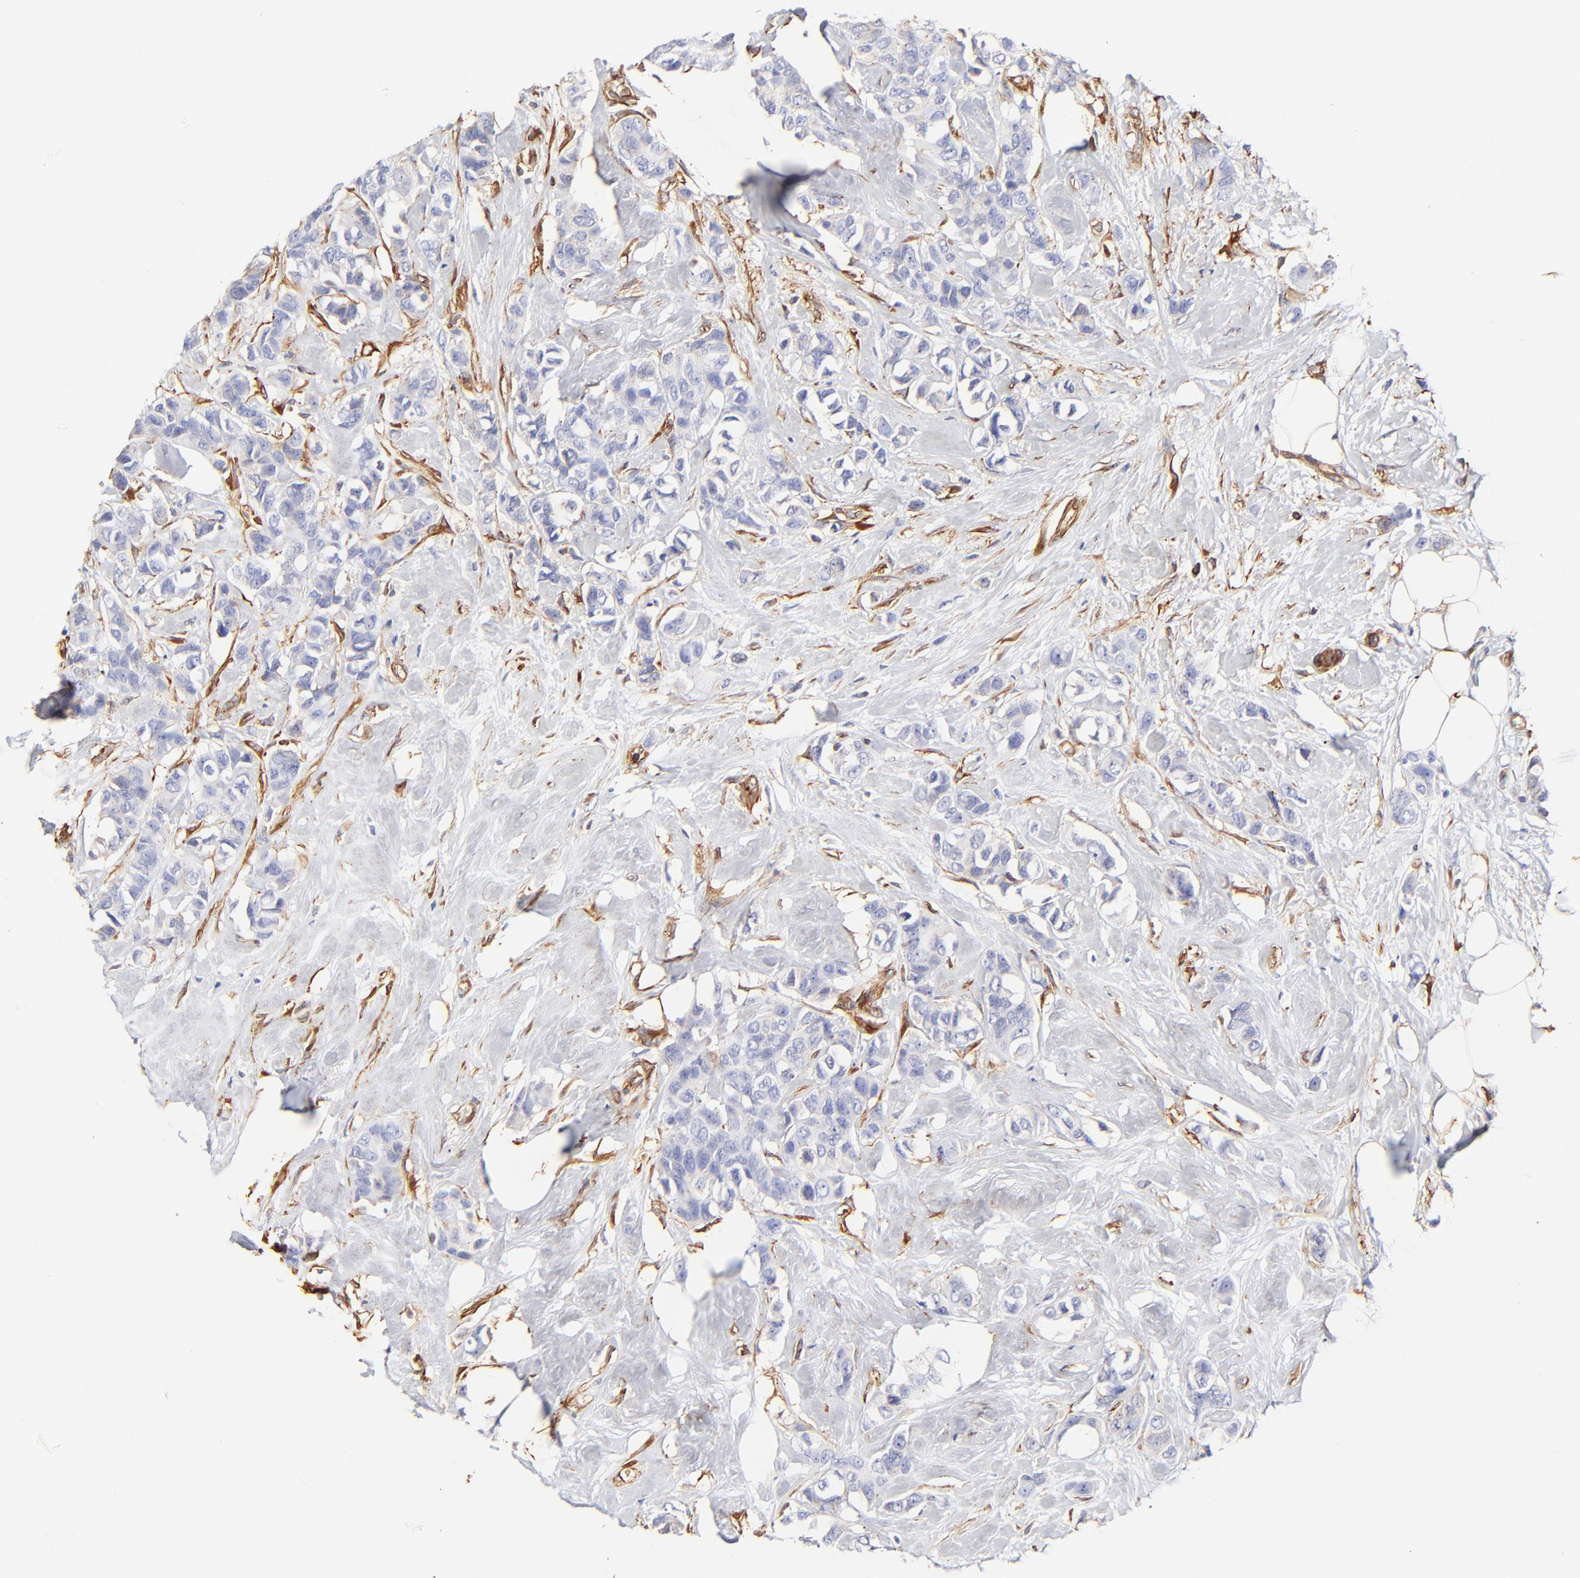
{"staining": {"intensity": "moderate", "quantity": "25%-75%", "location": "cytoplasmic/membranous"}, "tissue": "breast cancer", "cell_type": "Tumor cells", "image_type": "cancer", "snomed": [{"axis": "morphology", "description": "Duct carcinoma"}, {"axis": "topography", "description": "Breast"}], "caption": "There is medium levels of moderate cytoplasmic/membranous staining in tumor cells of intraductal carcinoma (breast), as demonstrated by immunohistochemical staining (brown color).", "gene": "FLNA", "patient": {"sex": "female", "age": 51}}